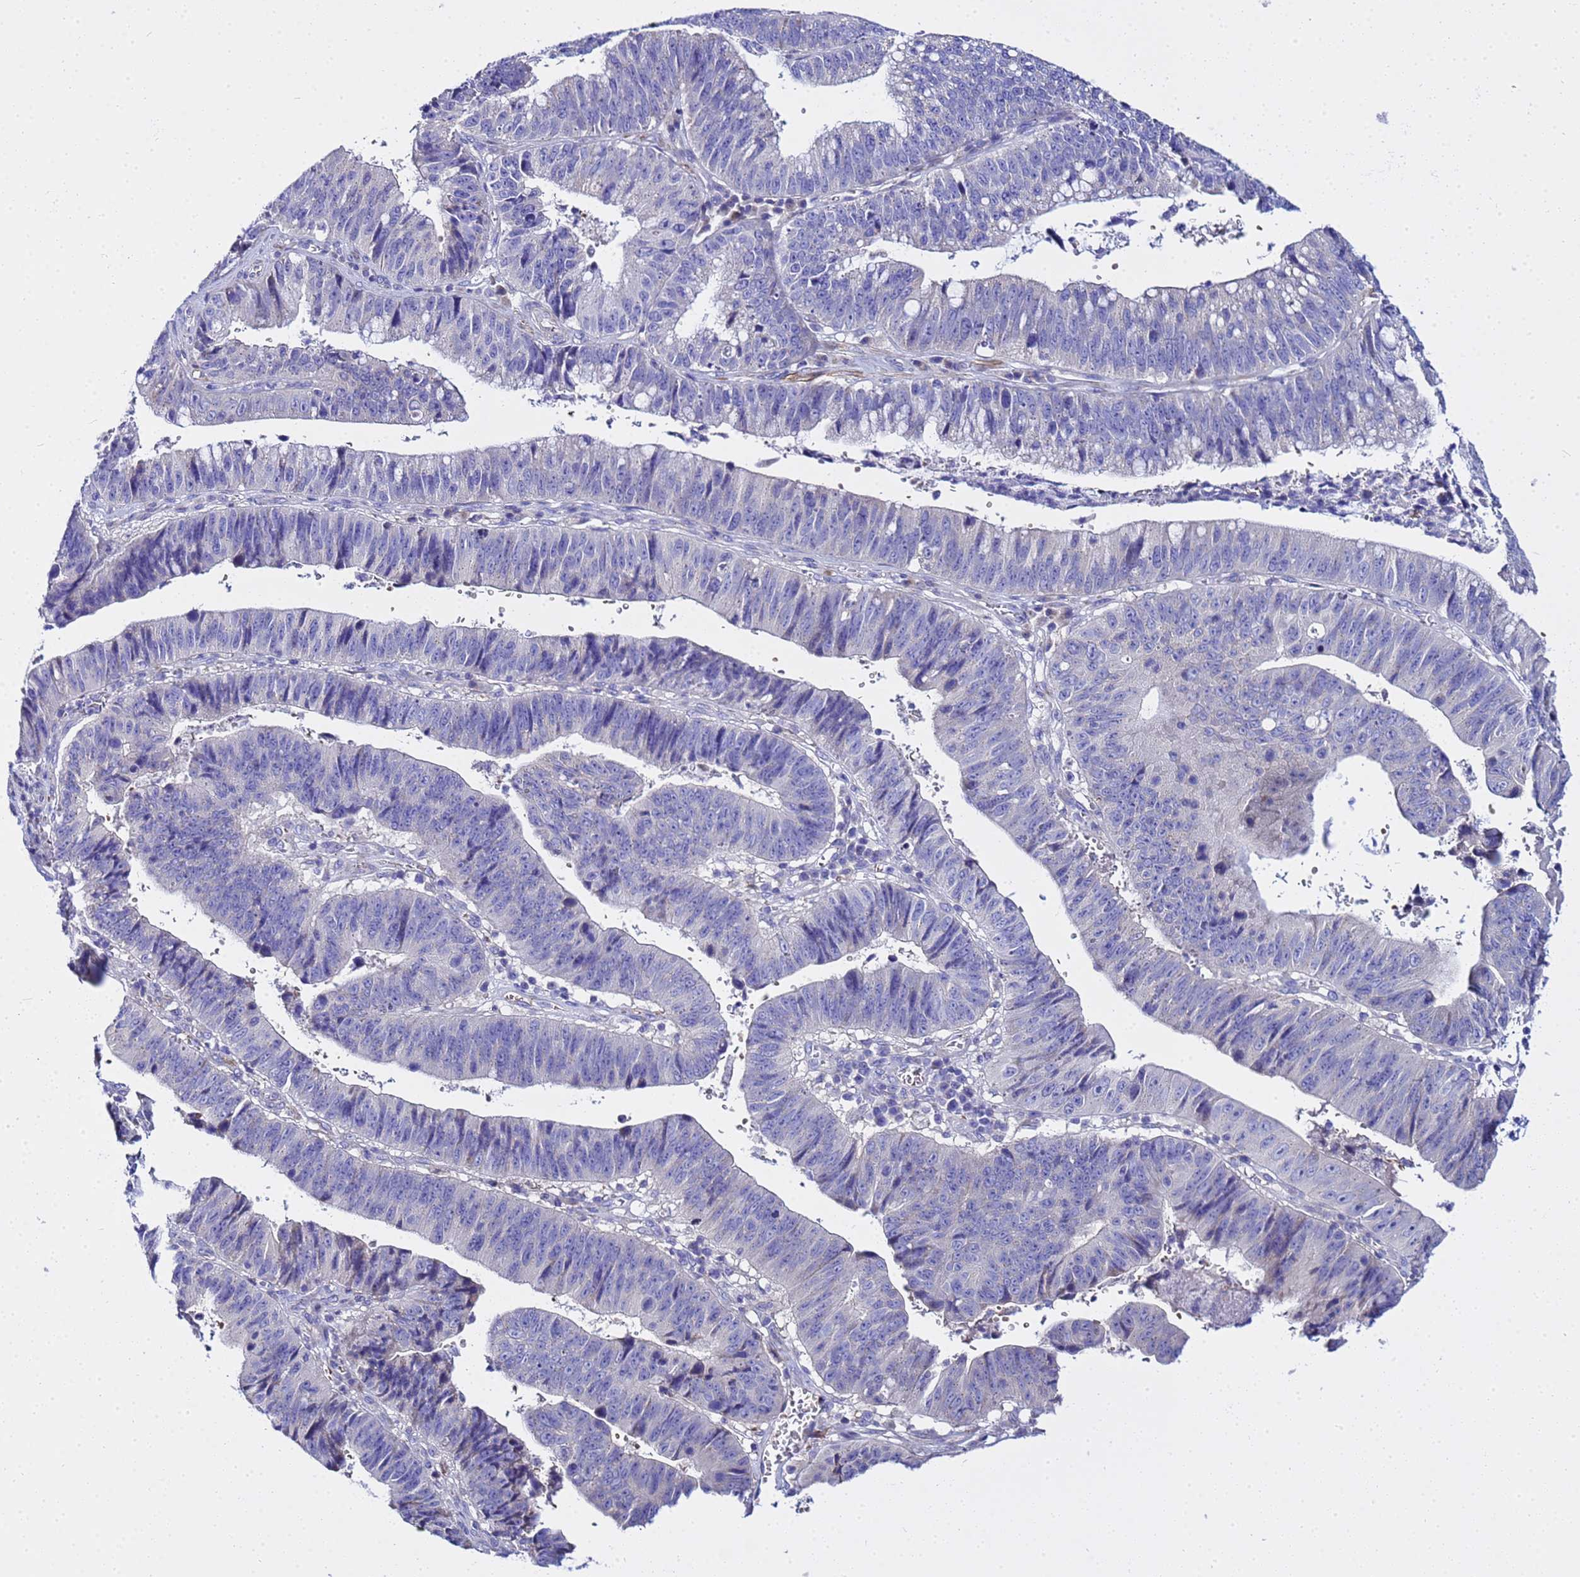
{"staining": {"intensity": "negative", "quantity": "none", "location": "none"}, "tissue": "stomach cancer", "cell_type": "Tumor cells", "image_type": "cancer", "snomed": [{"axis": "morphology", "description": "Adenocarcinoma, NOS"}, {"axis": "topography", "description": "Stomach"}], "caption": "Micrograph shows no protein positivity in tumor cells of stomach cancer tissue.", "gene": "USP18", "patient": {"sex": "male", "age": 59}}